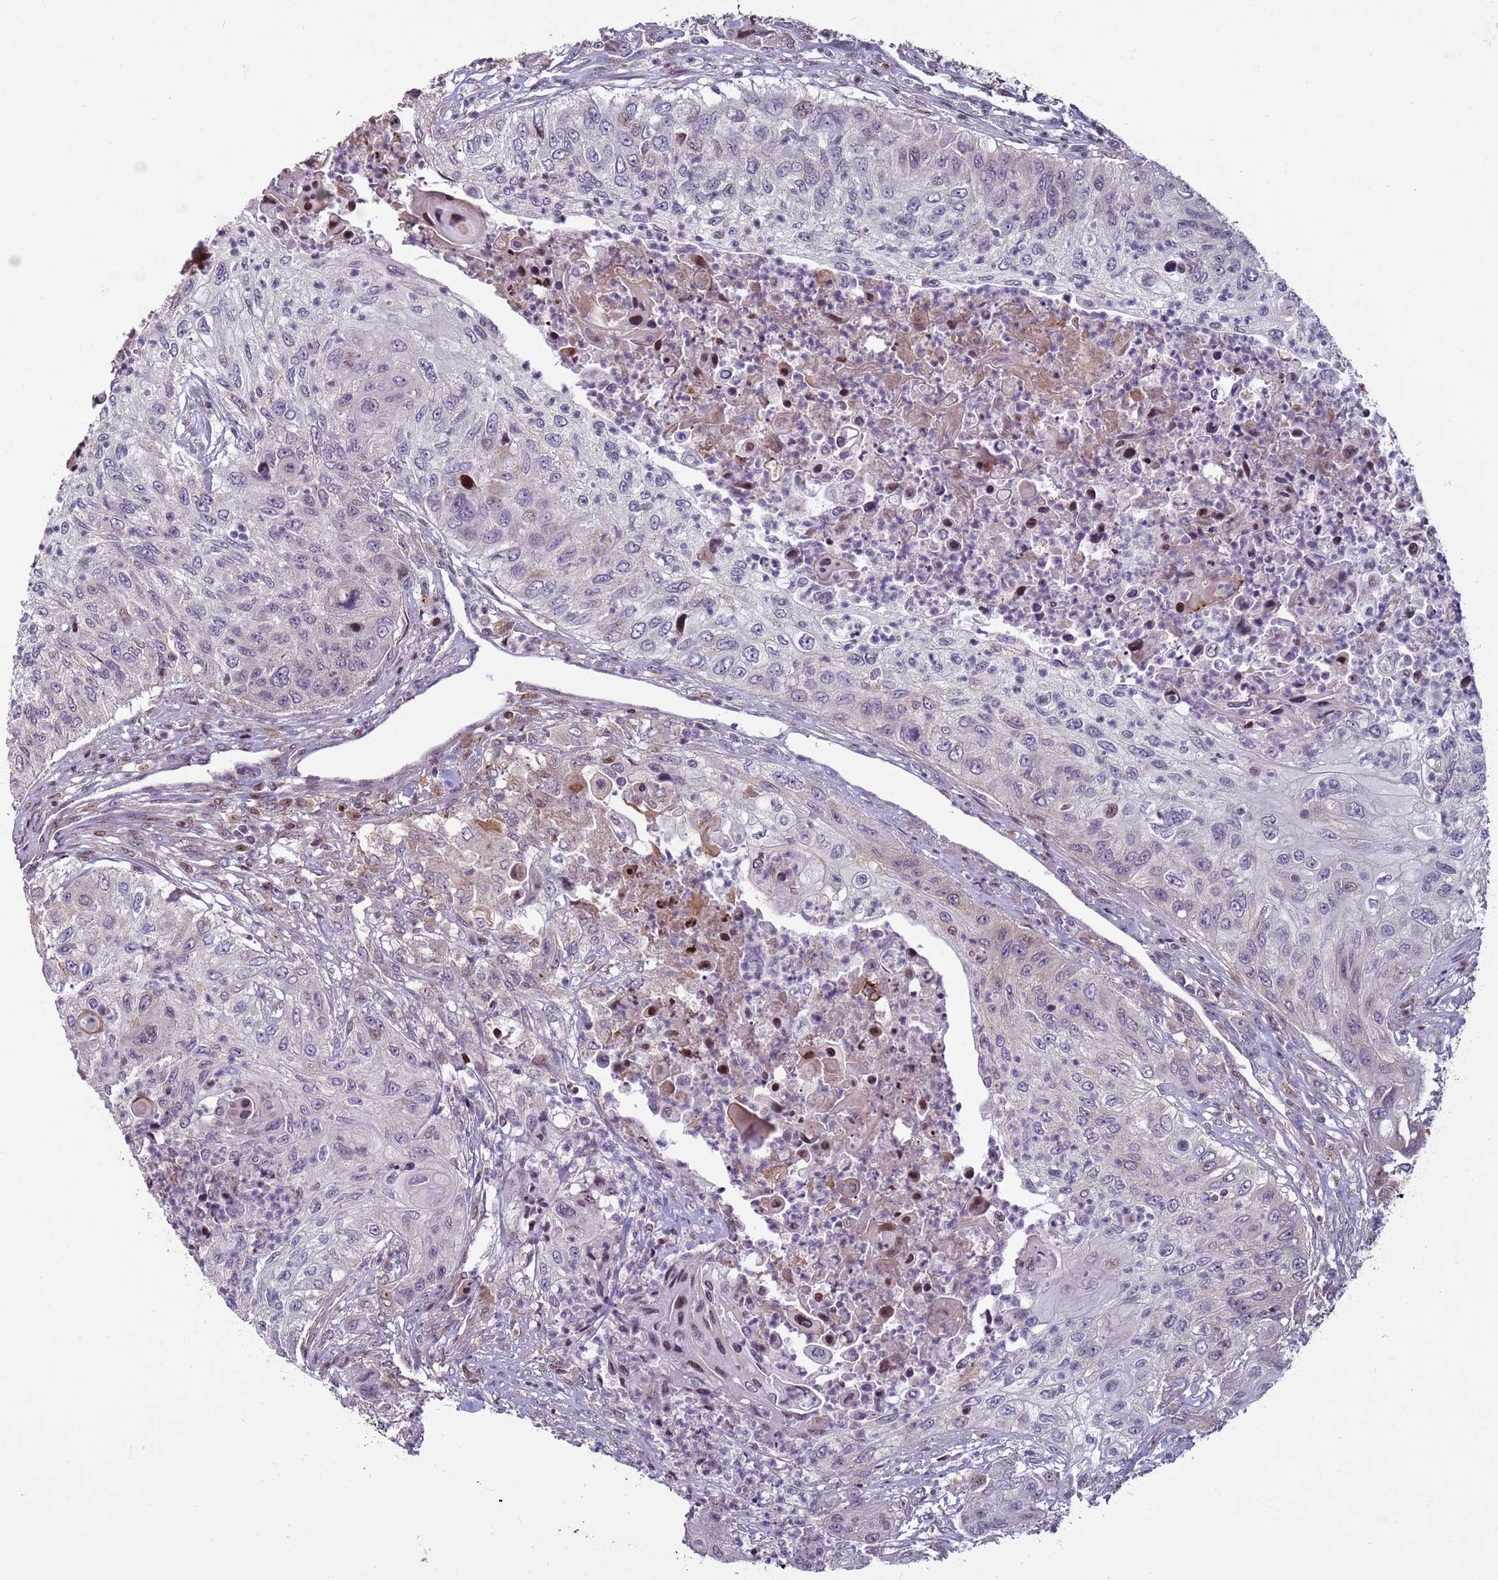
{"staining": {"intensity": "negative", "quantity": "none", "location": "none"}, "tissue": "urothelial cancer", "cell_type": "Tumor cells", "image_type": "cancer", "snomed": [{"axis": "morphology", "description": "Urothelial carcinoma, High grade"}, {"axis": "topography", "description": "Urinary bladder"}], "caption": "Tumor cells are negative for protein expression in human urothelial cancer.", "gene": "HGH1", "patient": {"sex": "female", "age": 60}}